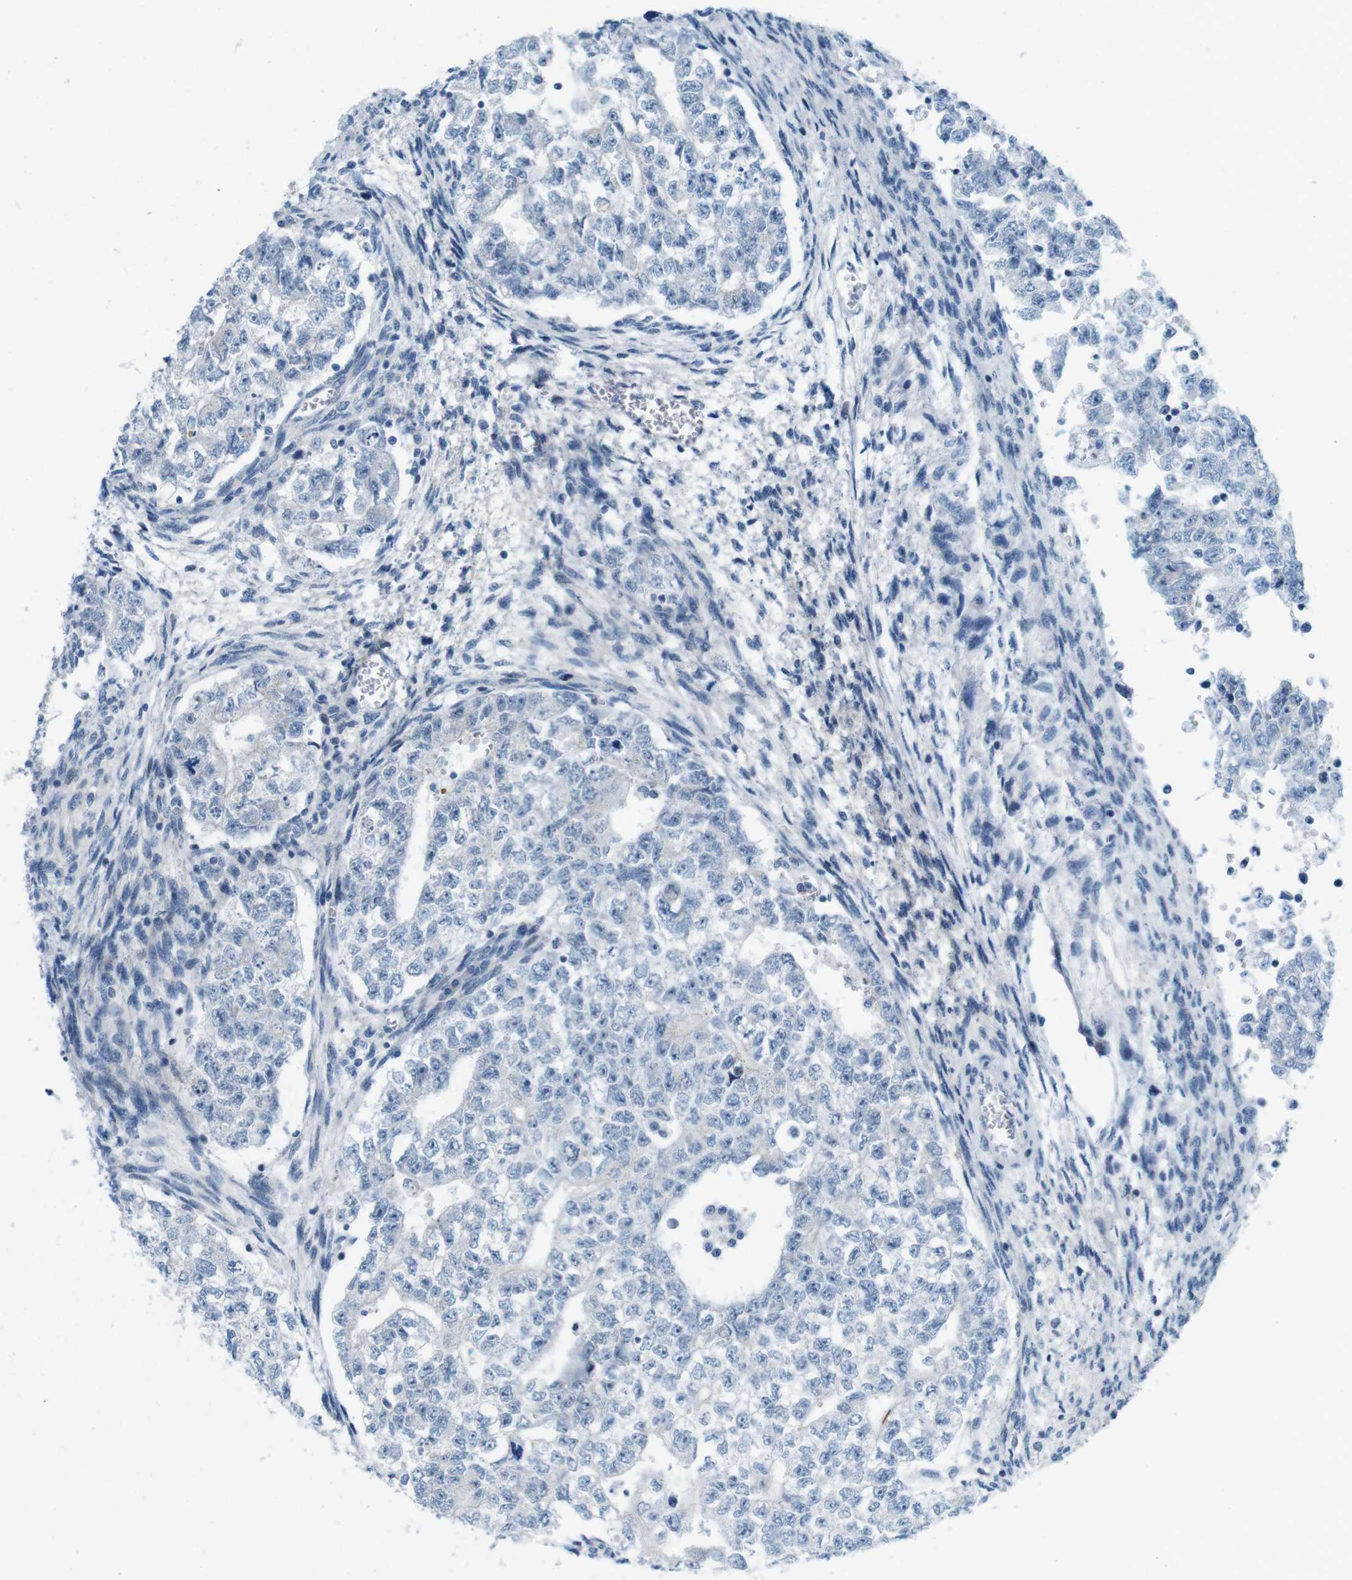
{"staining": {"intensity": "negative", "quantity": "none", "location": "none"}, "tissue": "testis cancer", "cell_type": "Tumor cells", "image_type": "cancer", "snomed": [{"axis": "morphology", "description": "Seminoma, NOS"}, {"axis": "morphology", "description": "Carcinoma, Embryonal, NOS"}, {"axis": "topography", "description": "Testis"}], "caption": "Tumor cells show no significant positivity in seminoma (testis). Brightfield microscopy of immunohistochemistry stained with DAB (3,3'-diaminobenzidine) (brown) and hematoxylin (blue), captured at high magnification.", "gene": "SKI", "patient": {"sex": "male", "age": 38}}